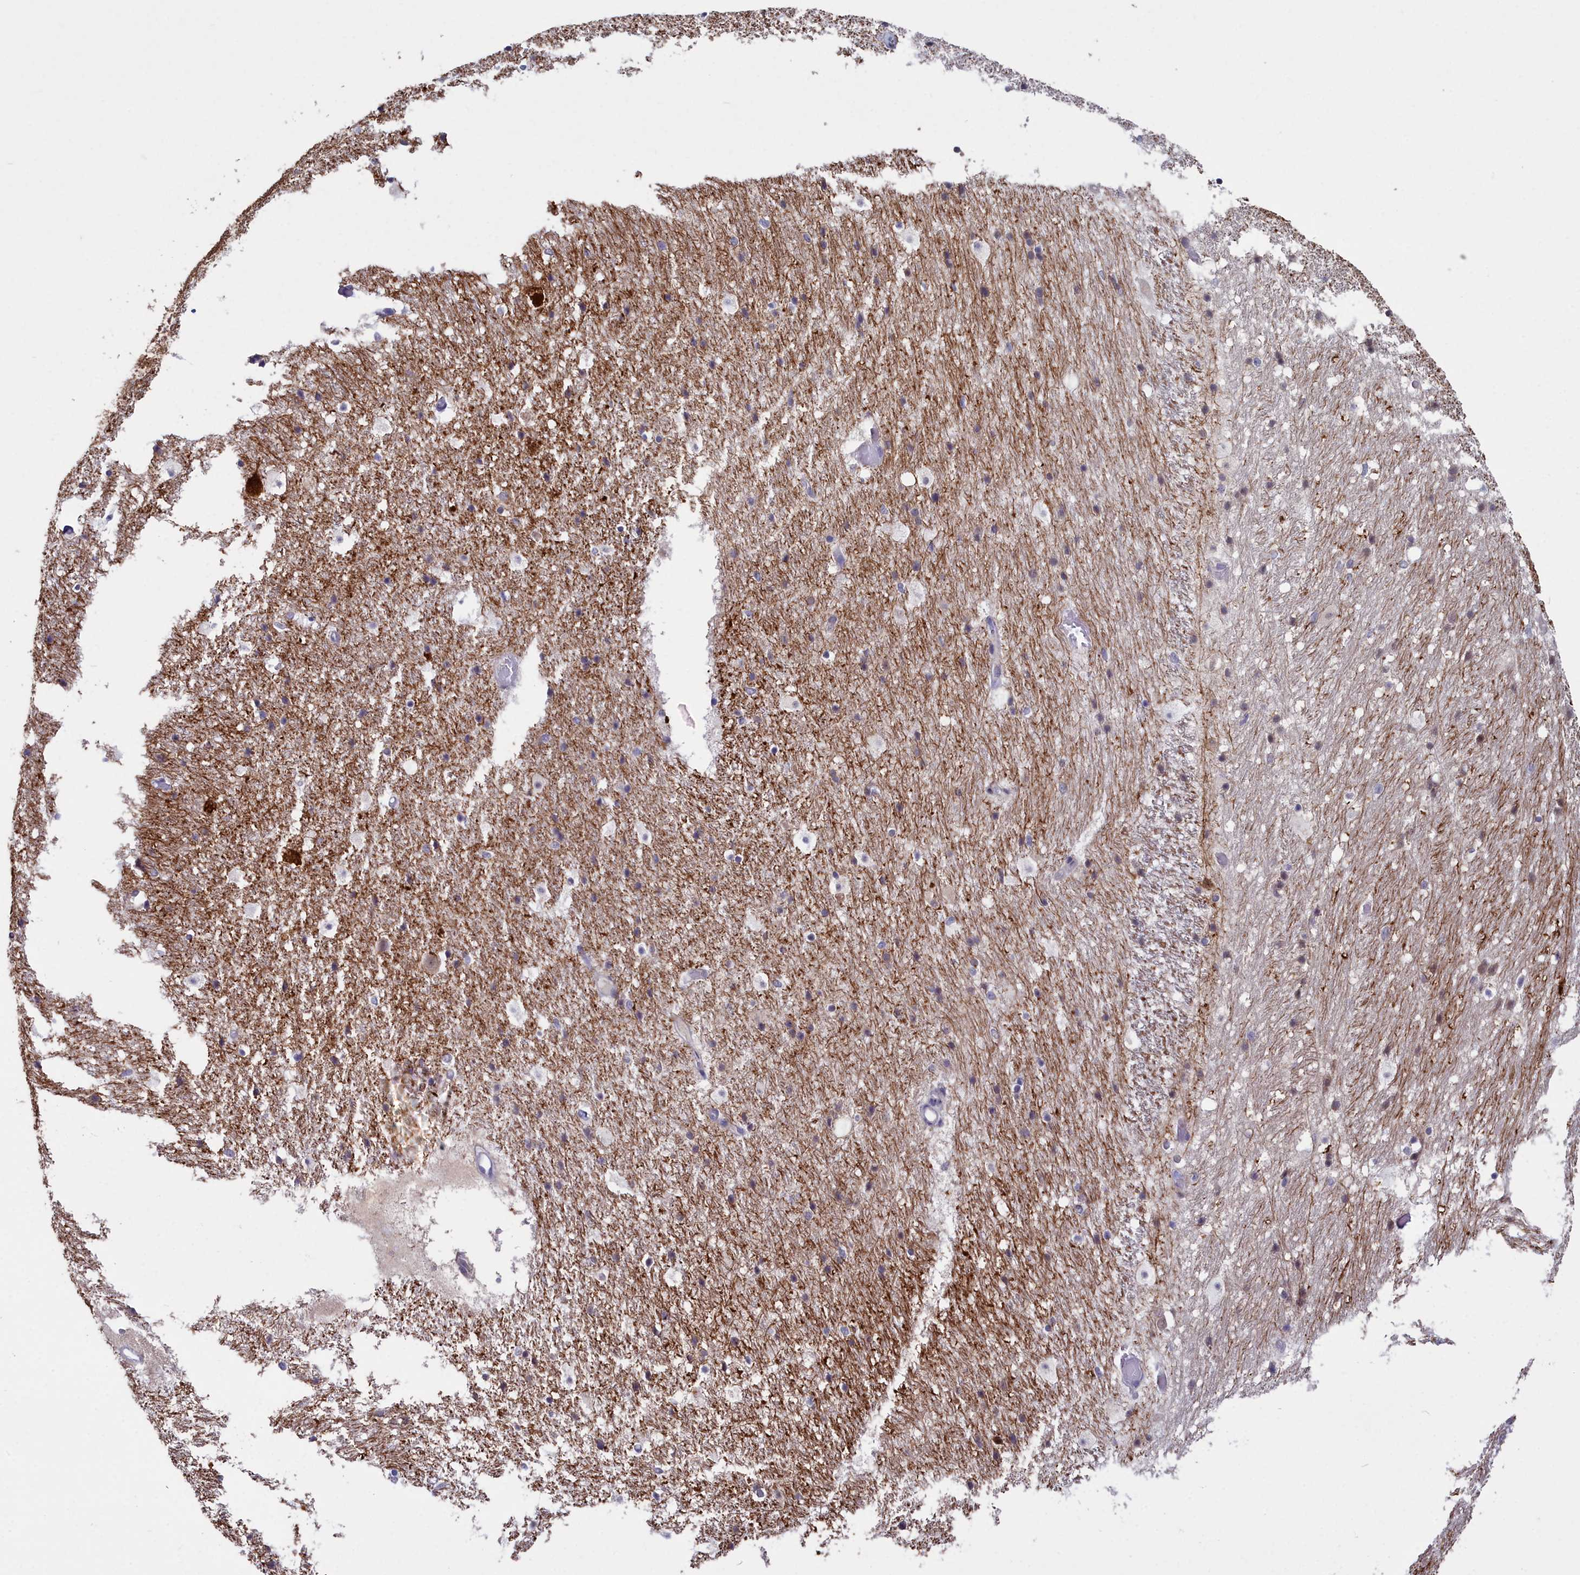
{"staining": {"intensity": "strong", "quantity": "25%-75%", "location": "nuclear"}, "tissue": "hippocampus", "cell_type": "Glial cells", "image_type": "normal", "snomed": [{"axis": "morphology", "description": "Normal tissue, NOS"}, {"axis": "topography", "description": "Hippocampus"}], "caption": "Immunohistochemistry image of unremarkable hippocampus: human hippocampus stained using immunohistochemistry (IHC) exhibits high levels of strong protein expression localized specifically in the nuclear of glial cells, appearing as a nuclear brown color.", "gene": "MAP6", "patient": {"sex": "female", "age": 52}}